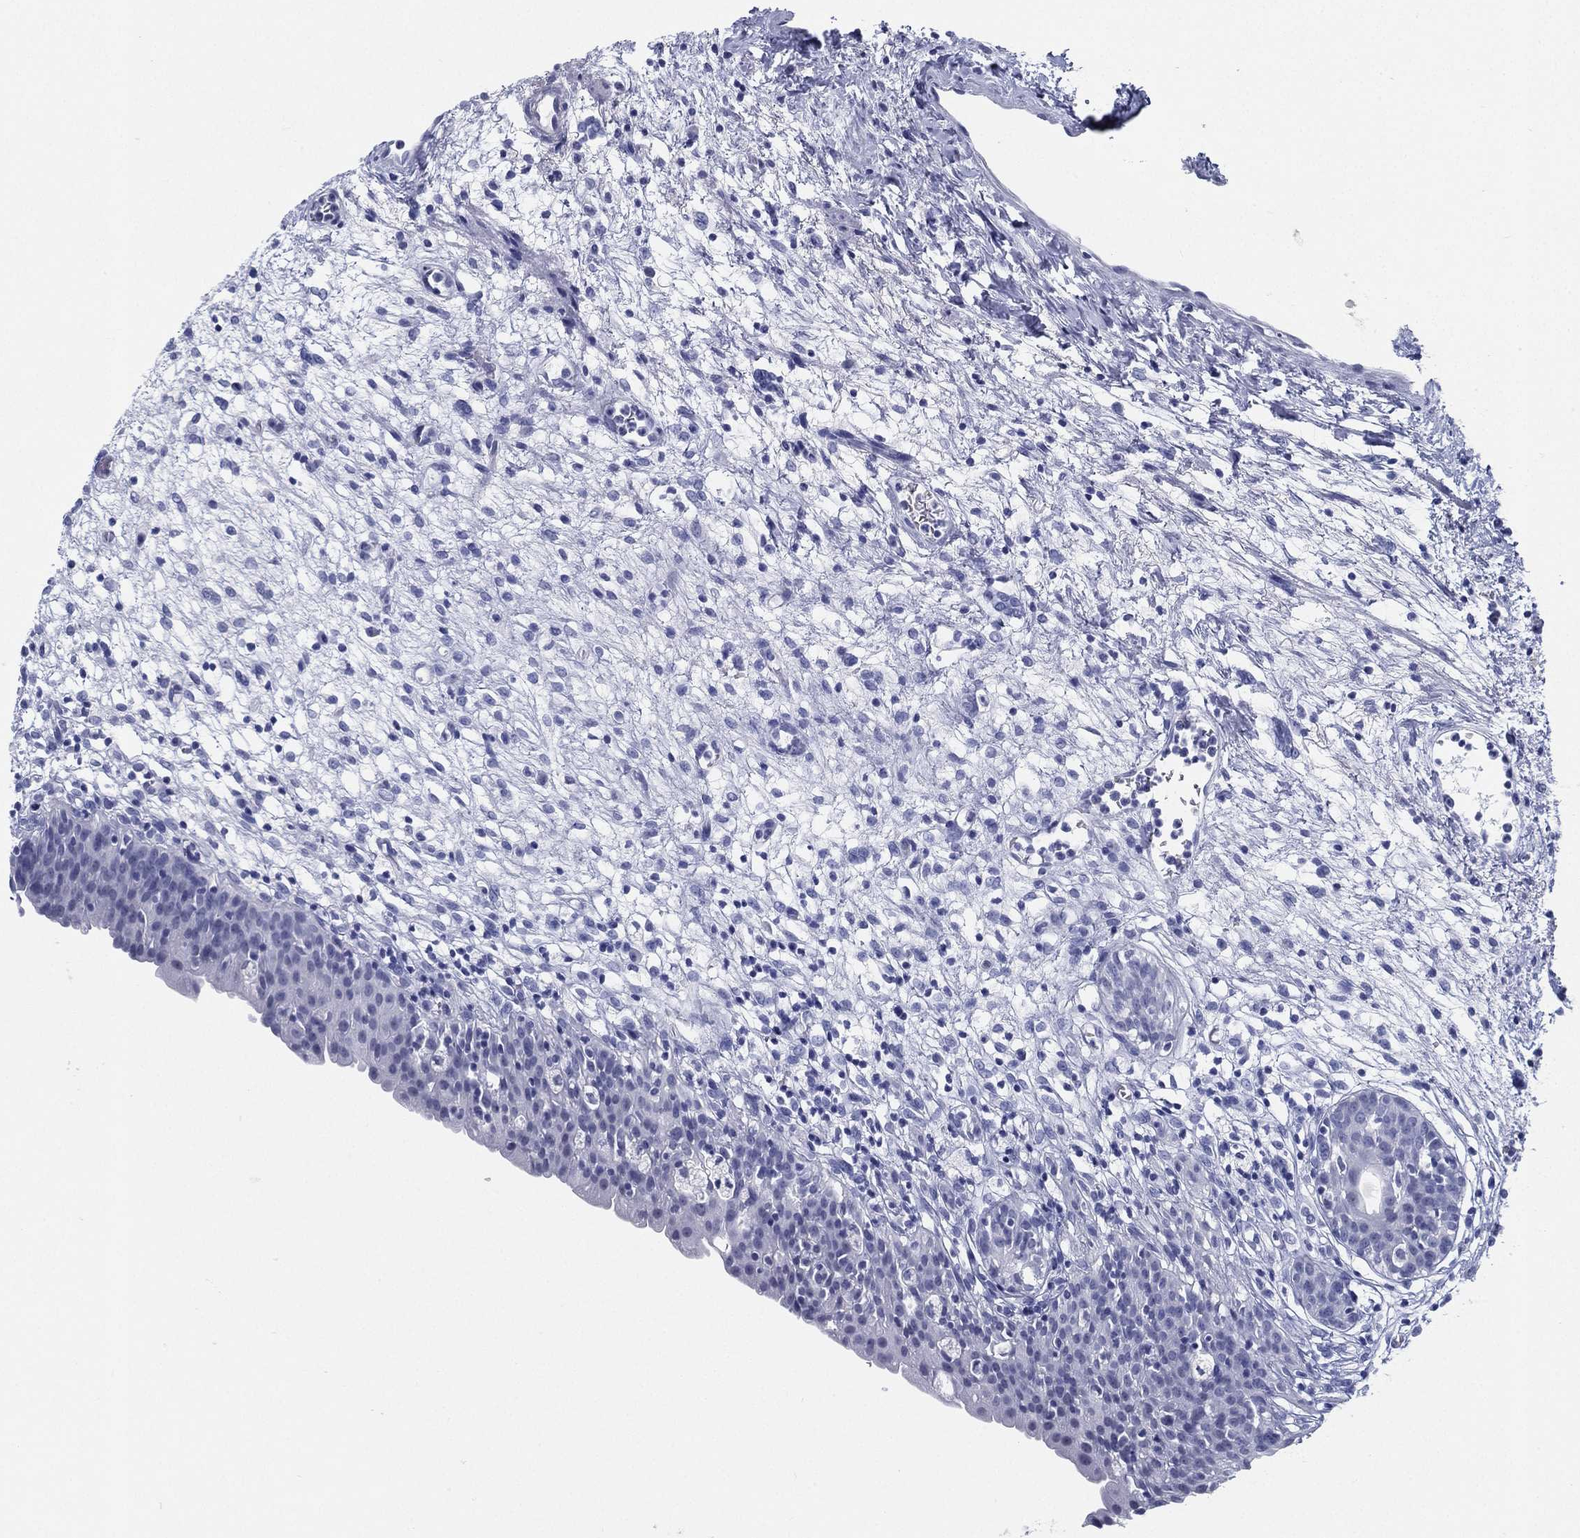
{"staining": {"intensity": "negative", "quantity": "none", "location": "none"}, "tissue": "urinary bladder", "cell_type": "Urothelial cells", "image_type": "normal", "snomed": [{"axis": "morphology", "description": "Normal tissue, NOS"}, {"axis": "topography", "description": "Urinary bladder"}], "caption": "This histopathology image is of normal urinary bladder stained with IHC to label a protein in brown with the nuclei are counter-stained blue. There is no staining in urothelial cells.", "gene": "ATP1B2", "patient": {"sex": "male", "age": 76}}